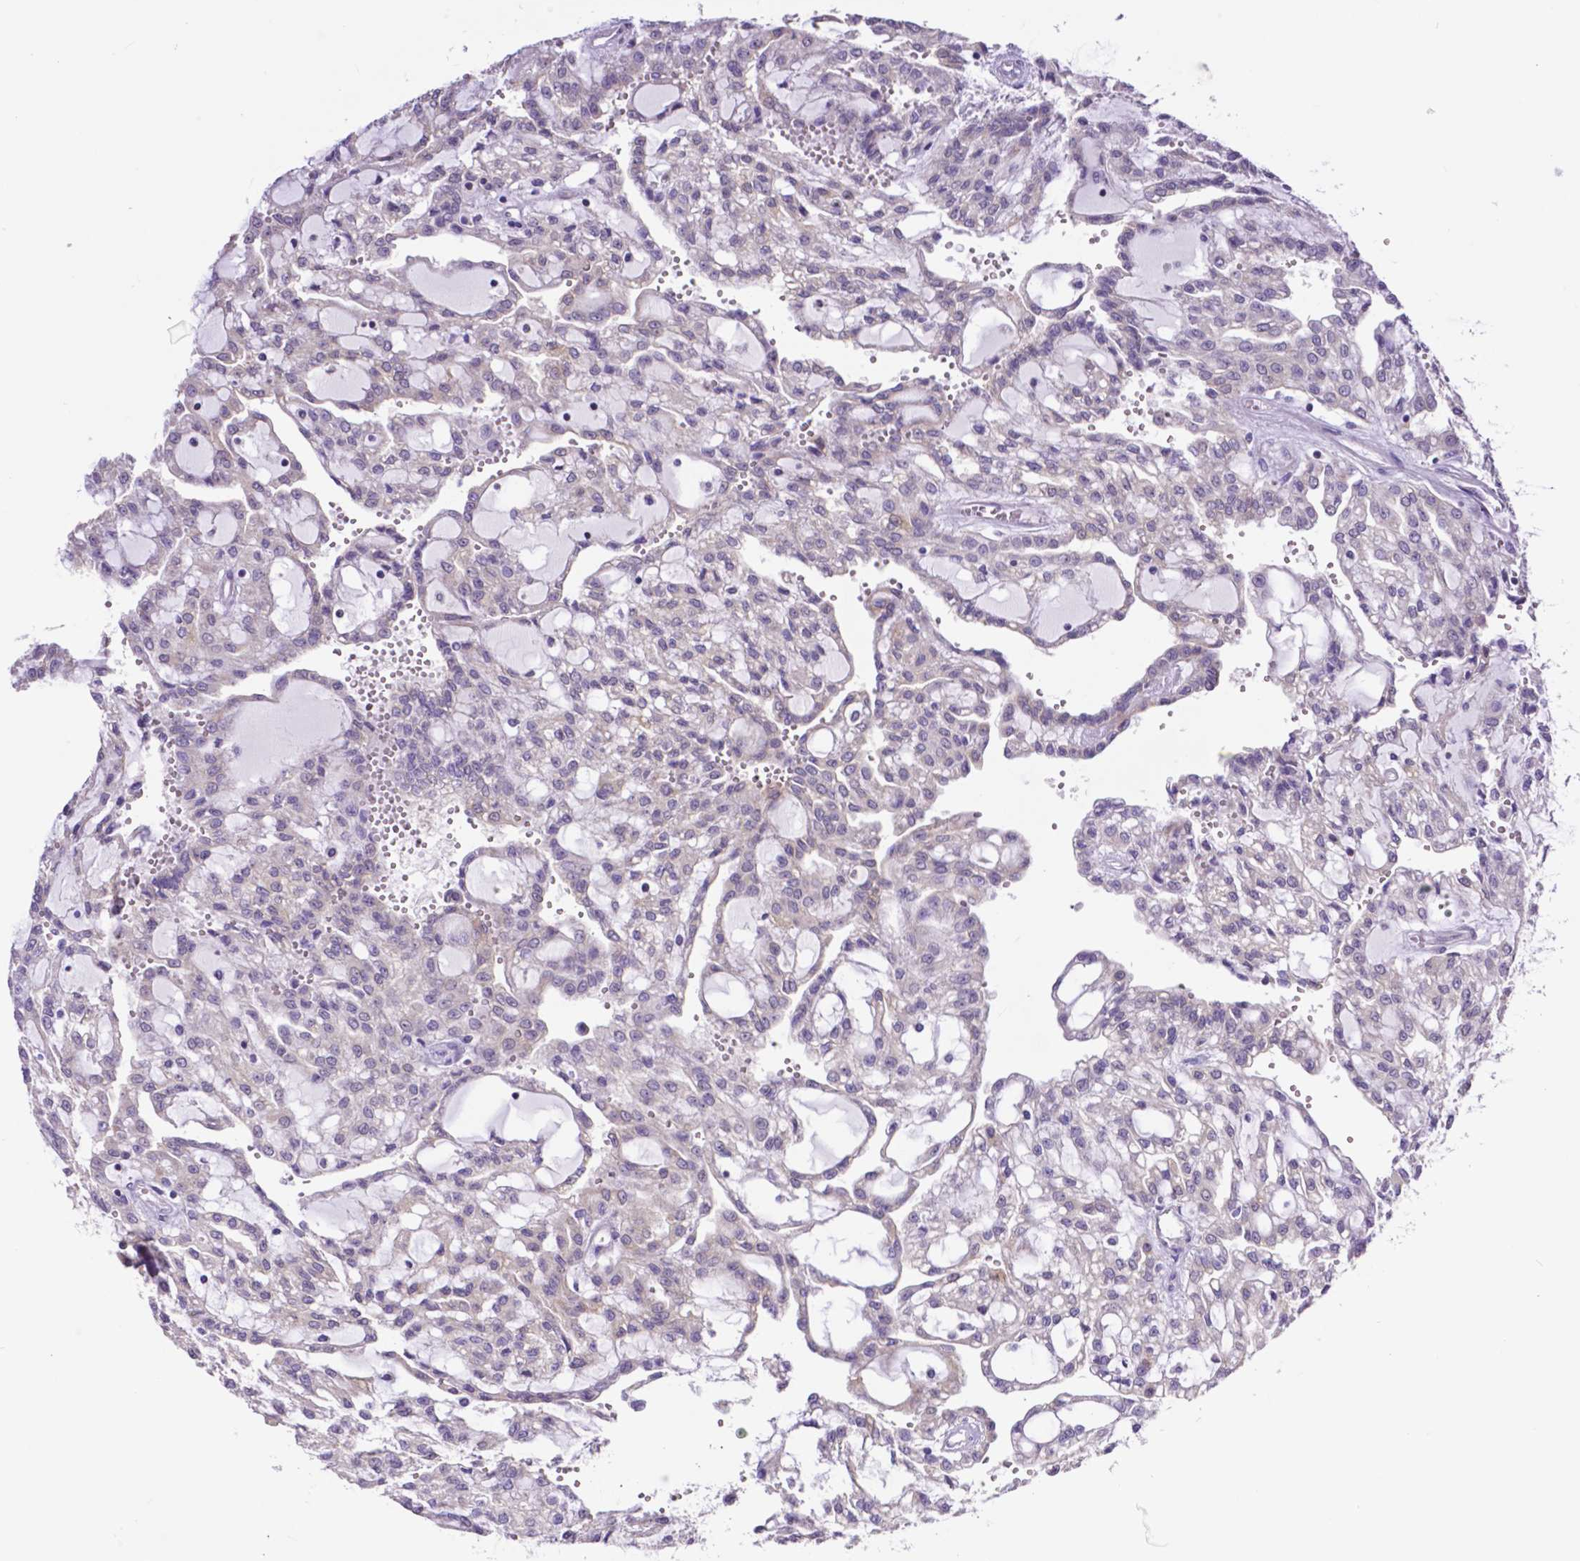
{"staining": {"intensity": "negative", "quantity": "none", "location": "none"}, "tissue": "renal cancer", "cell_type": "Tumor cells", "image_type": "cancer", "snomed": [{"axis": "morphology", "description": "Adenocarcinoma, NOS"}, {"axis": "topography", "description": "Kidney"}], "caption": "The photomicrograph reveals no staining of tumor cells in renal cancer. (Immunohistochemistry, brightfield microscopy, high magnification).", "gene": "MCL1", "patient": {"sex": "male", "age": 63}}